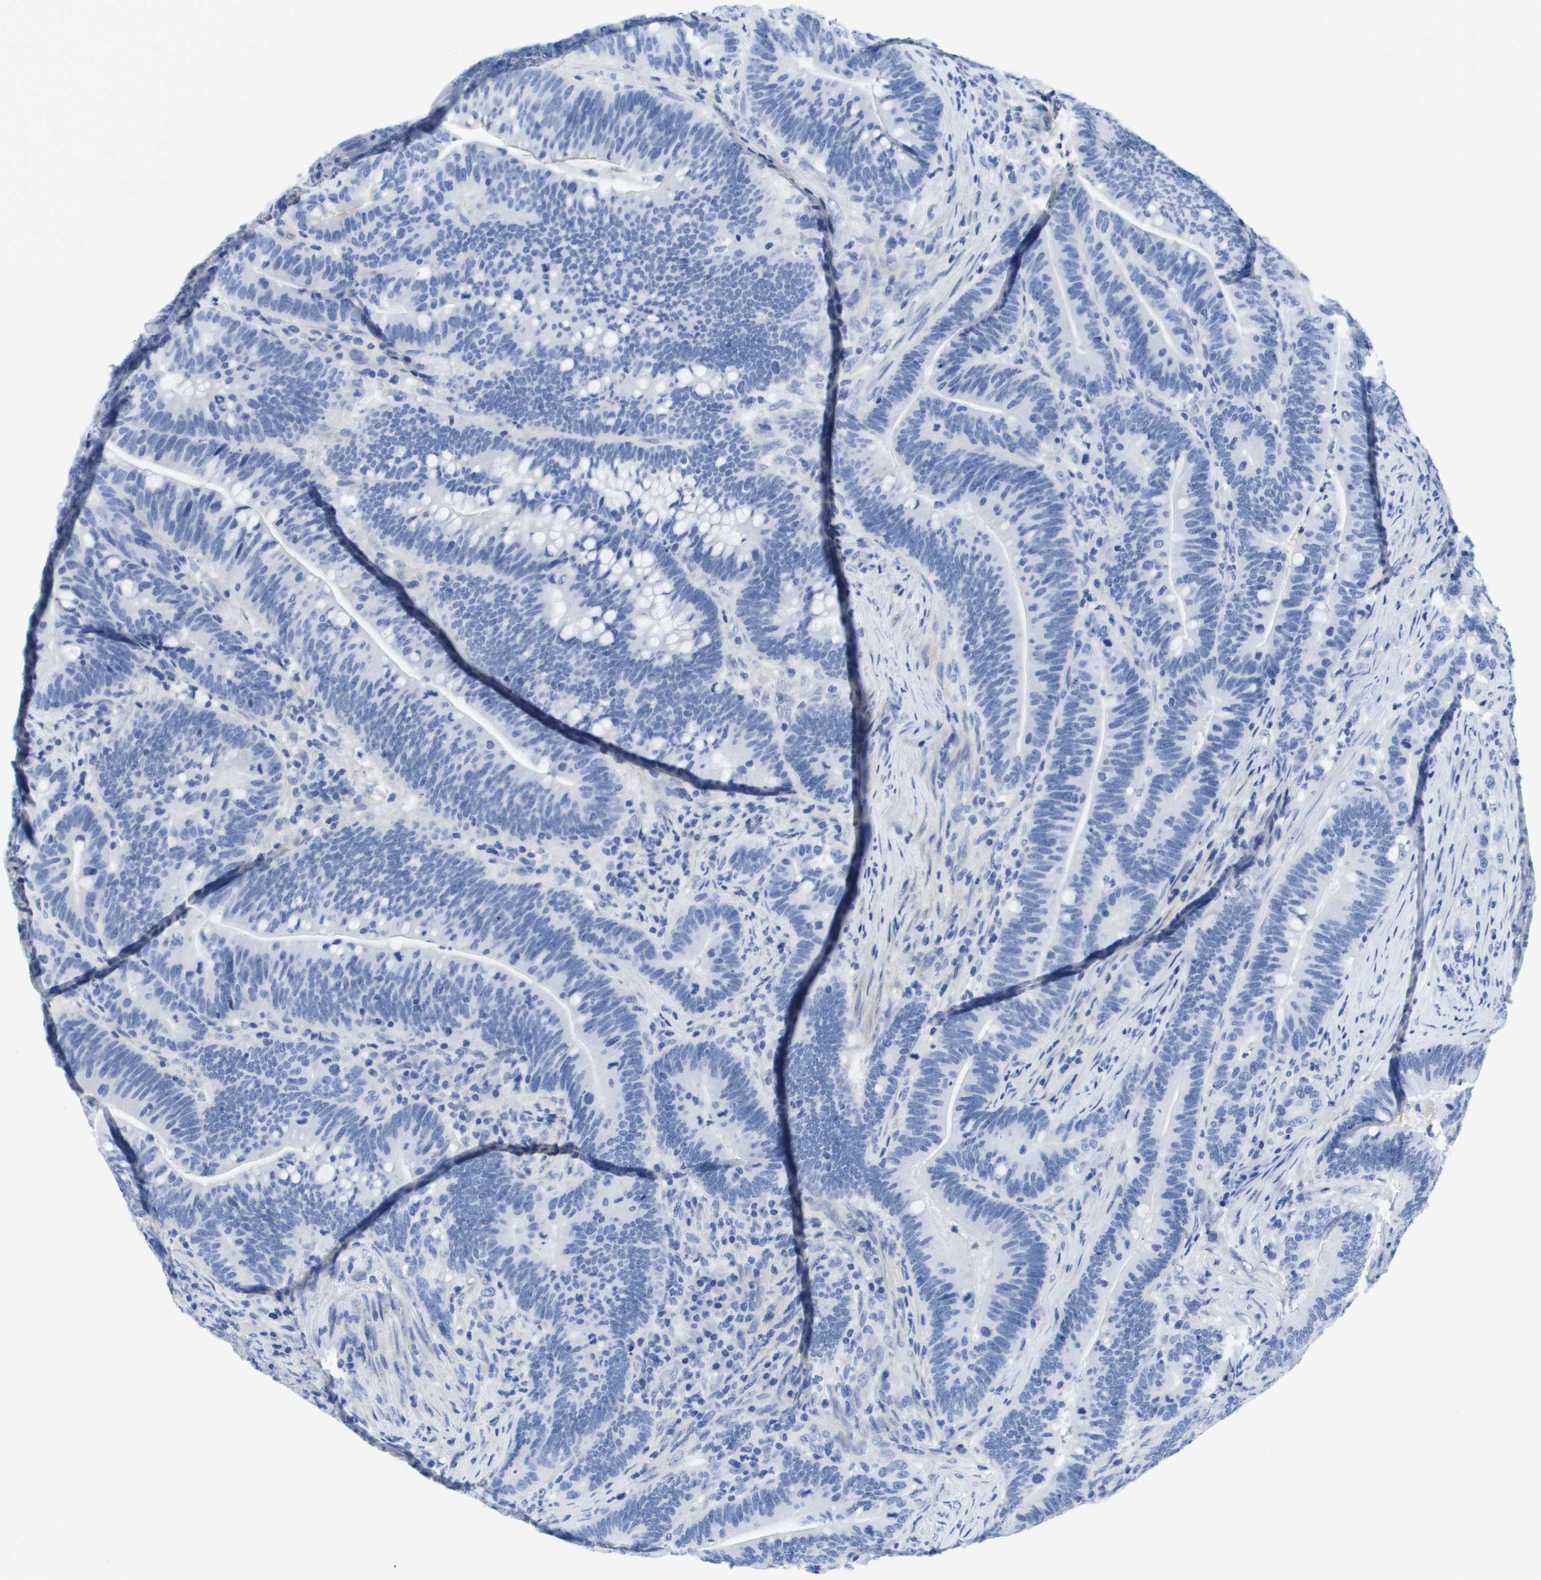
{"staining": {"intensity": "negative", "quantity": "none", "location": "none"}, "tissue": "colorectal cancer", "cell_type": "Tumor cells", "image_type": "cancer", "snomed": [{"axis": "morphology", "description": "Normal tissue, NOS"}, {"axis": "morphology", "description": "Adenocarcinoma, NOS"}, {"axis": "topography", "description": "Colon"}], "caption": "Colorectal cancer (adenocarcinoma) stained for a protein using IHC reveals no positivity tumor cells.", "gene": "APOA1", "patient": {"sex": "female", "age": 66}}